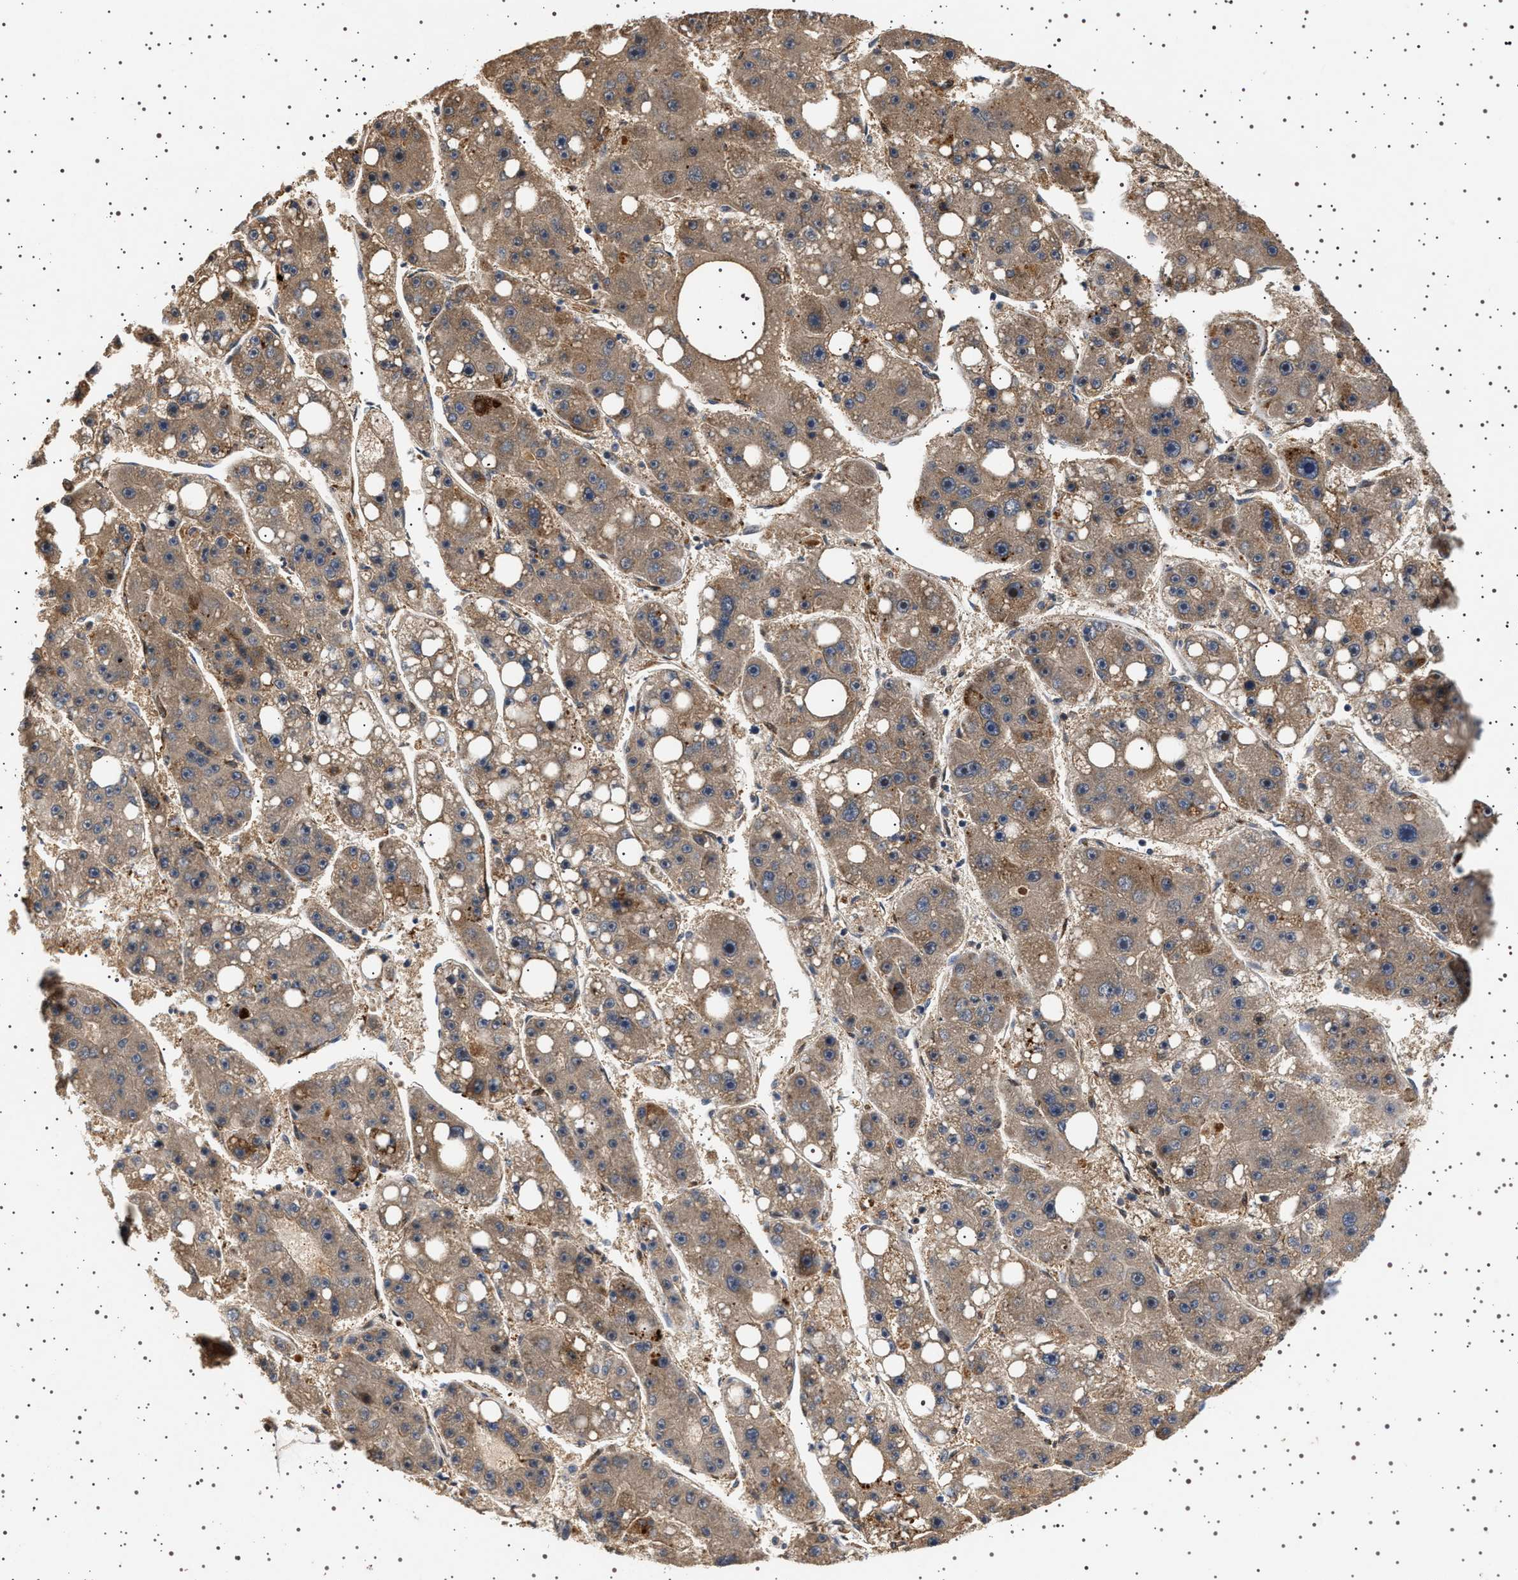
{"staining": {"intensity": "weak", "quantity": ">75%", "location": "cytoplasmic/membranous"}, "tissue": "liver cancer", "cell_type": "Tumor cells", "image_type": "cancer", "snomed": [{"axis": "morphology", "description": "Carcinoma, Hepatocellular, NOS"}, {"axis": "topography", "description": "Liver"}], "caption": "IHC (DAB (3,3'-diaminobenzidine)) staining of liver cancer exhibits weak cytoplasmic/membranous protein staining in about >75% of tumor cells. The protein is stained brown, and the nuclei are stained in blue (DAB (3,3'-diaminobenzidine) IHC with brightfield microscopy, high magnification).", "gene": "GUCY1B1", "patient": {"sex": "female", "age": 61}}